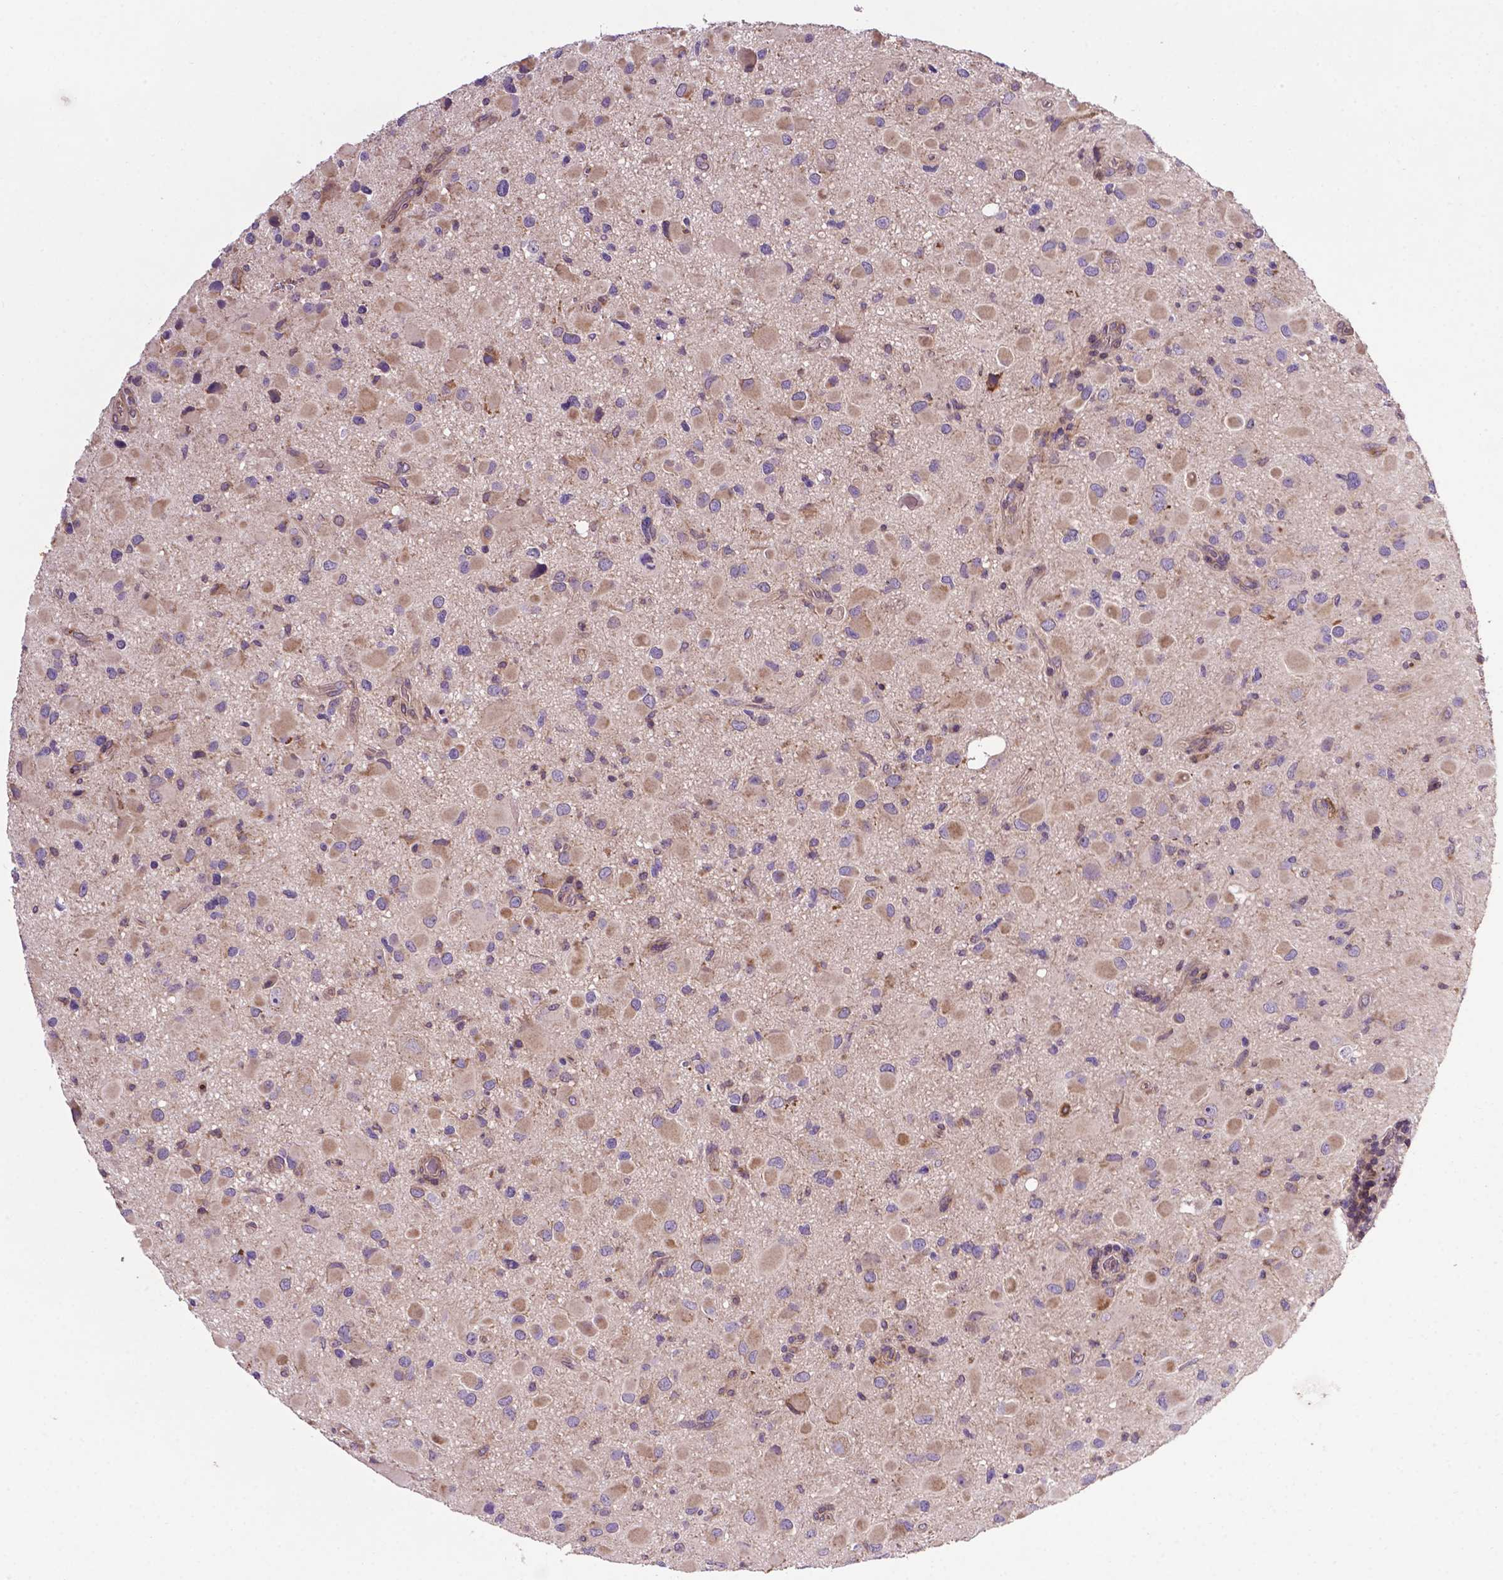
{"staining": {"intensity": "negative", "quantity": "none", "location": "none"}, "tissue": "glioma", "cell_type": "Tumor cells", "image_type": "cancer", "snomed": [{"axis": "morphology", "description": "Glioma, malignant, Low grade"}, {"axis": "topography", "description": "Brain"}], "caption": "Protein analysis of malignant glioma (low-grade) reveals no significant staining in tumor cells.", "gene": "SPNS2", "patient": {"sex": "female", "age": 32}}